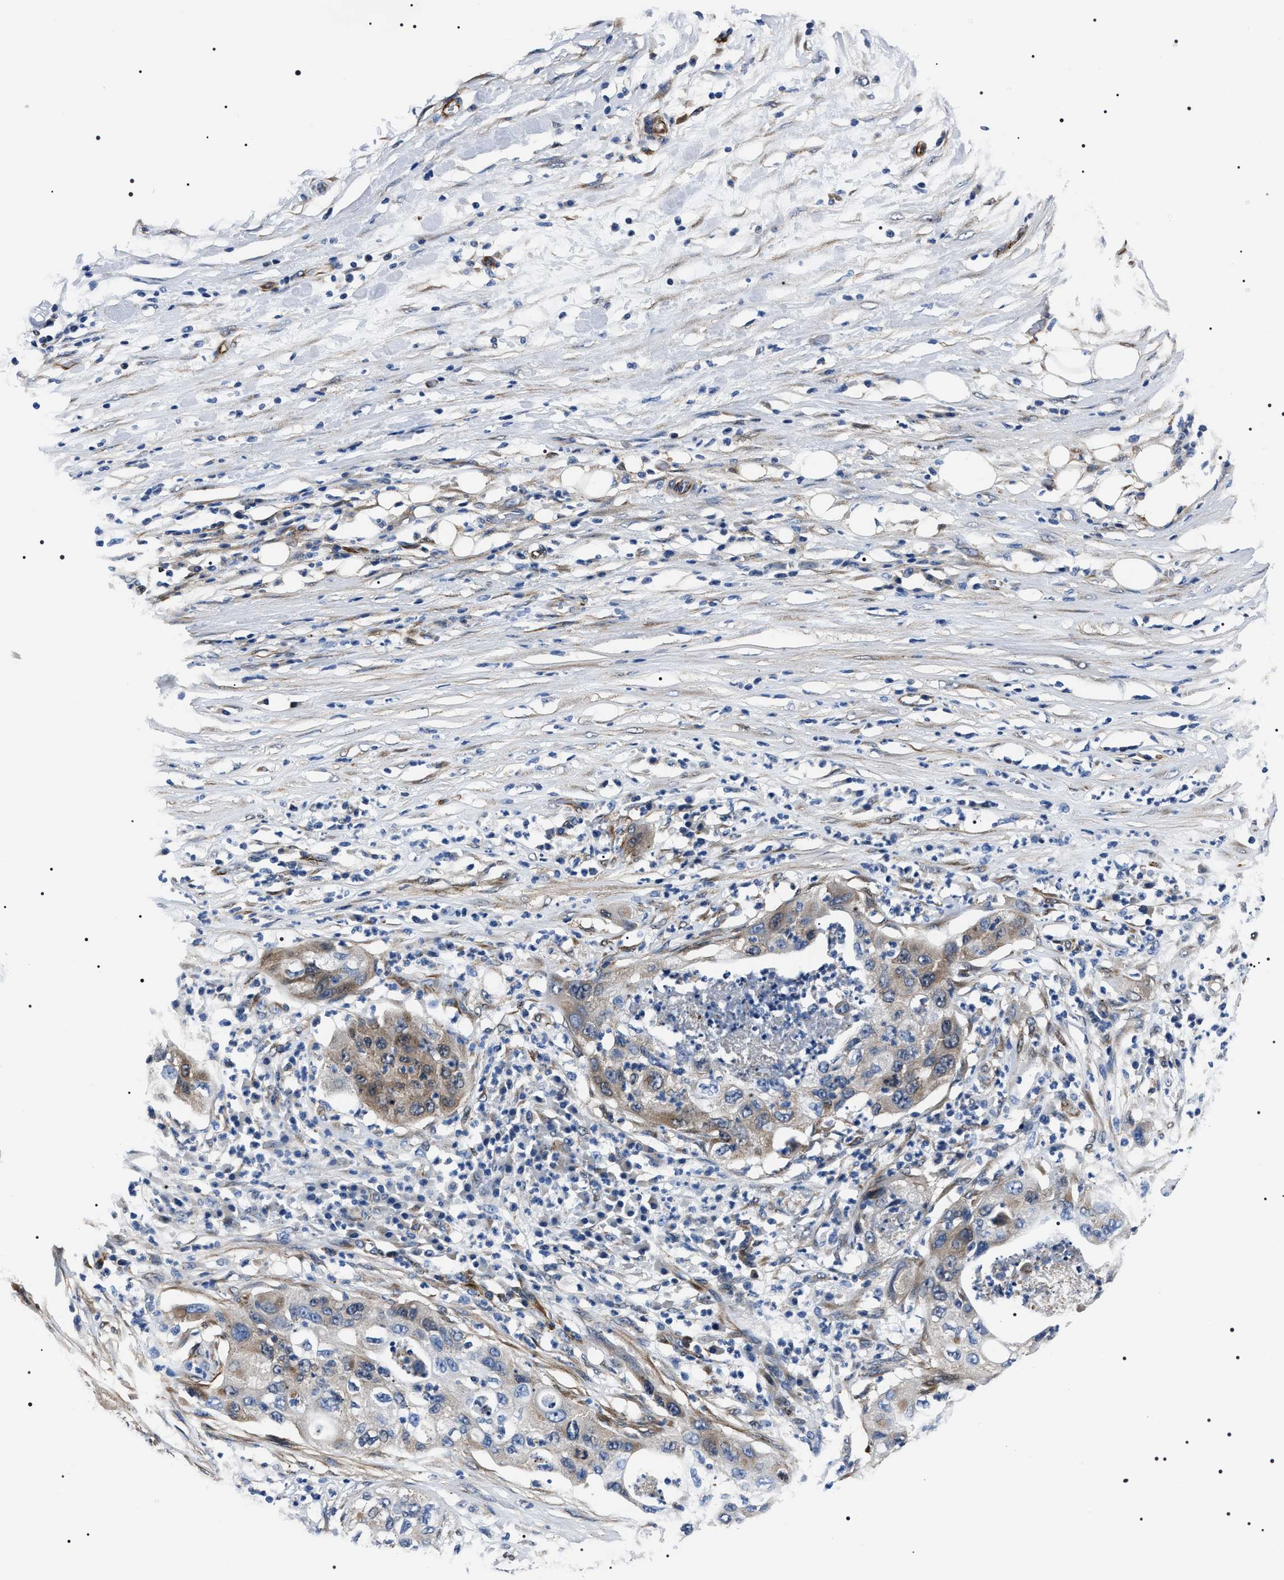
{"staining": {"intensity": "weak", "quantity": ">75%", "location": "cytoplasmic/membranous"}, "tissue": "pancreatic cancer", "cell_type": "Tumor cells", "image_type": "cancer", "snomed": [{"axis": "morphology", "description": "Adenocarcinoma, NOS"}, {"axis": "topography", "description": "Pancreas"}], "caption": "Immunohistochemical staining of human pancreatic adenocarcinoma shows low levels of weak cytoplasmic/membranous protein staining in about >75% of tumor cells.", "gene": "BAG2", "patient": {"sex": "female", "age": 78}}